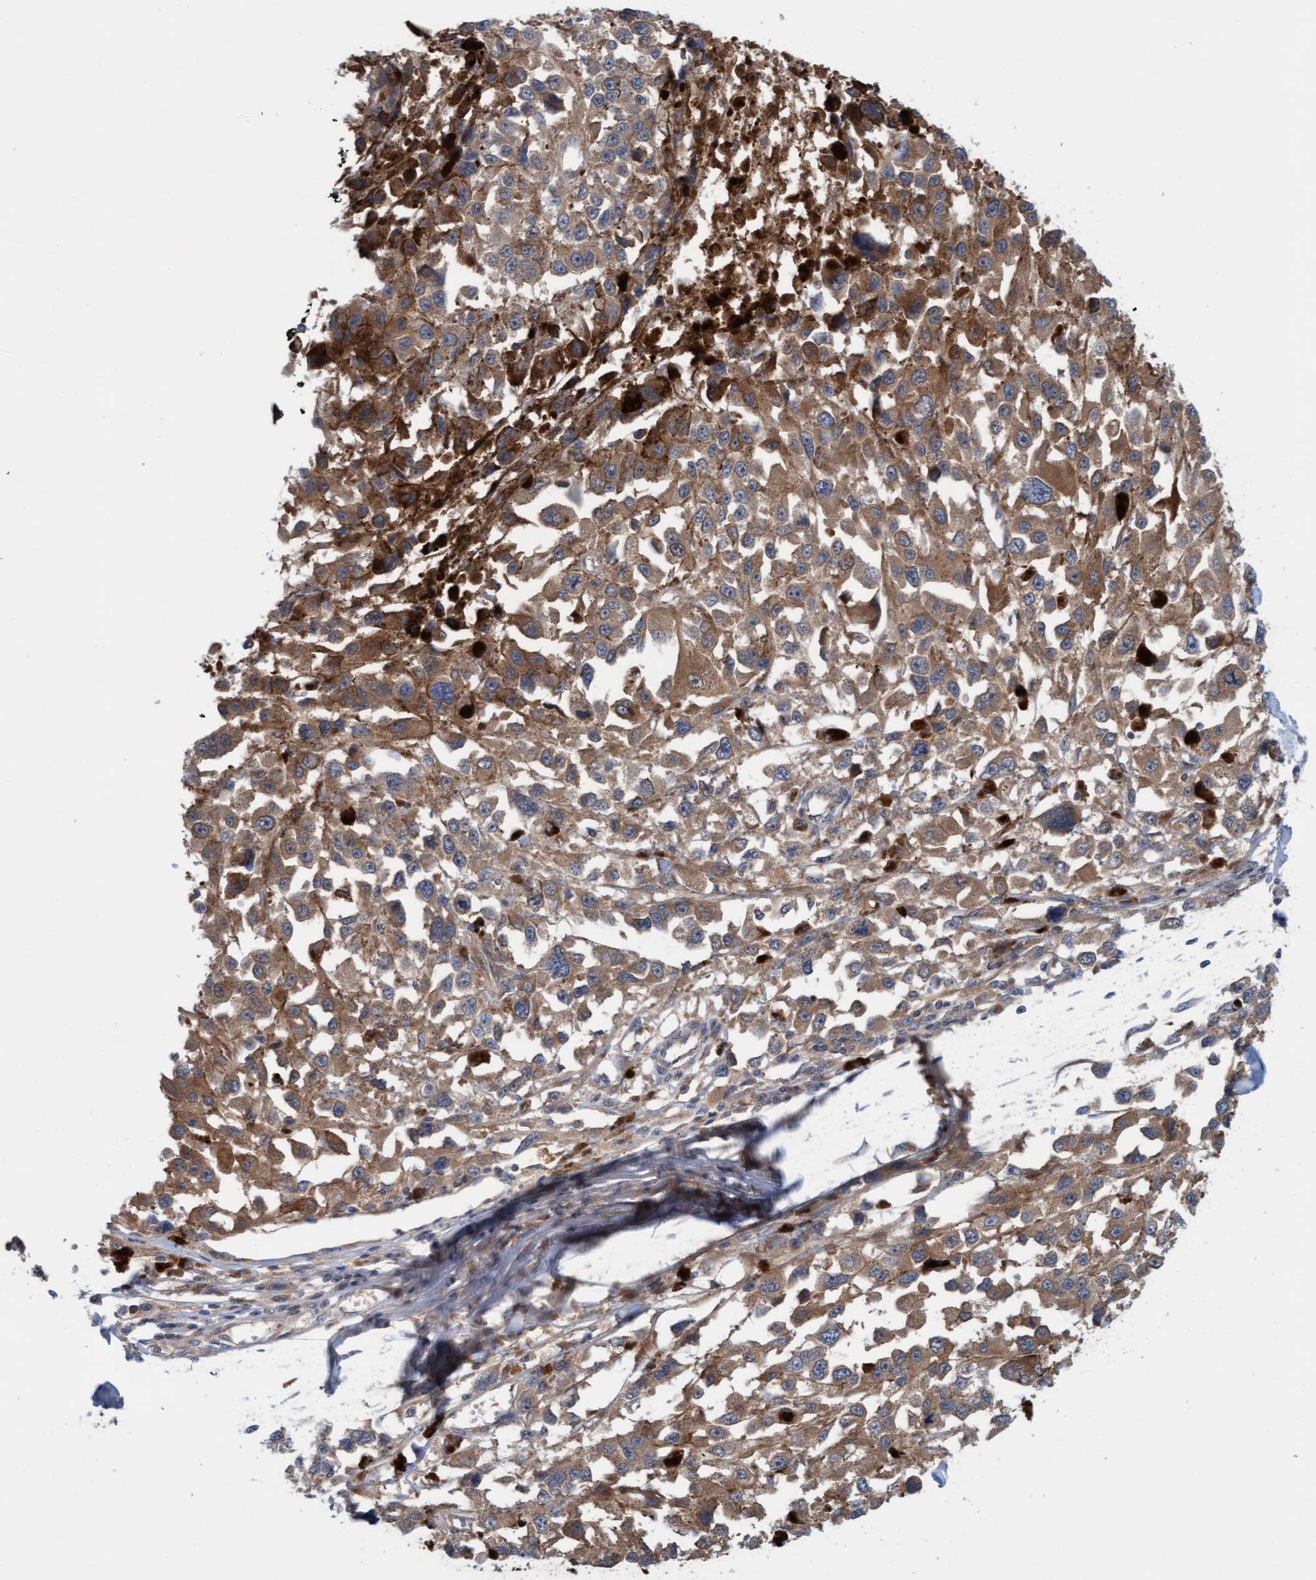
{"staining": {"intensity": "moderate", "quantity": ">75%", "location": "cytoplasmic/membranous"}, "tissue": "melanoma", "cell_type": "Tumor cells", "image_type": "cancer", "snomed": [{"axis": "morphology", "description": "Malignant melanoma, Metastatic site"}, {"axis": "topography", "description": "Lymph node"}], "caption": "Tumor cells exhibit medium levels of moderate cytoplasmic/membranous positivity in approximately >75% of cells in malignant melanoma (metastatic site).", "gene": "KLHL25", "patient": {"sex": "male", "age": 59}}